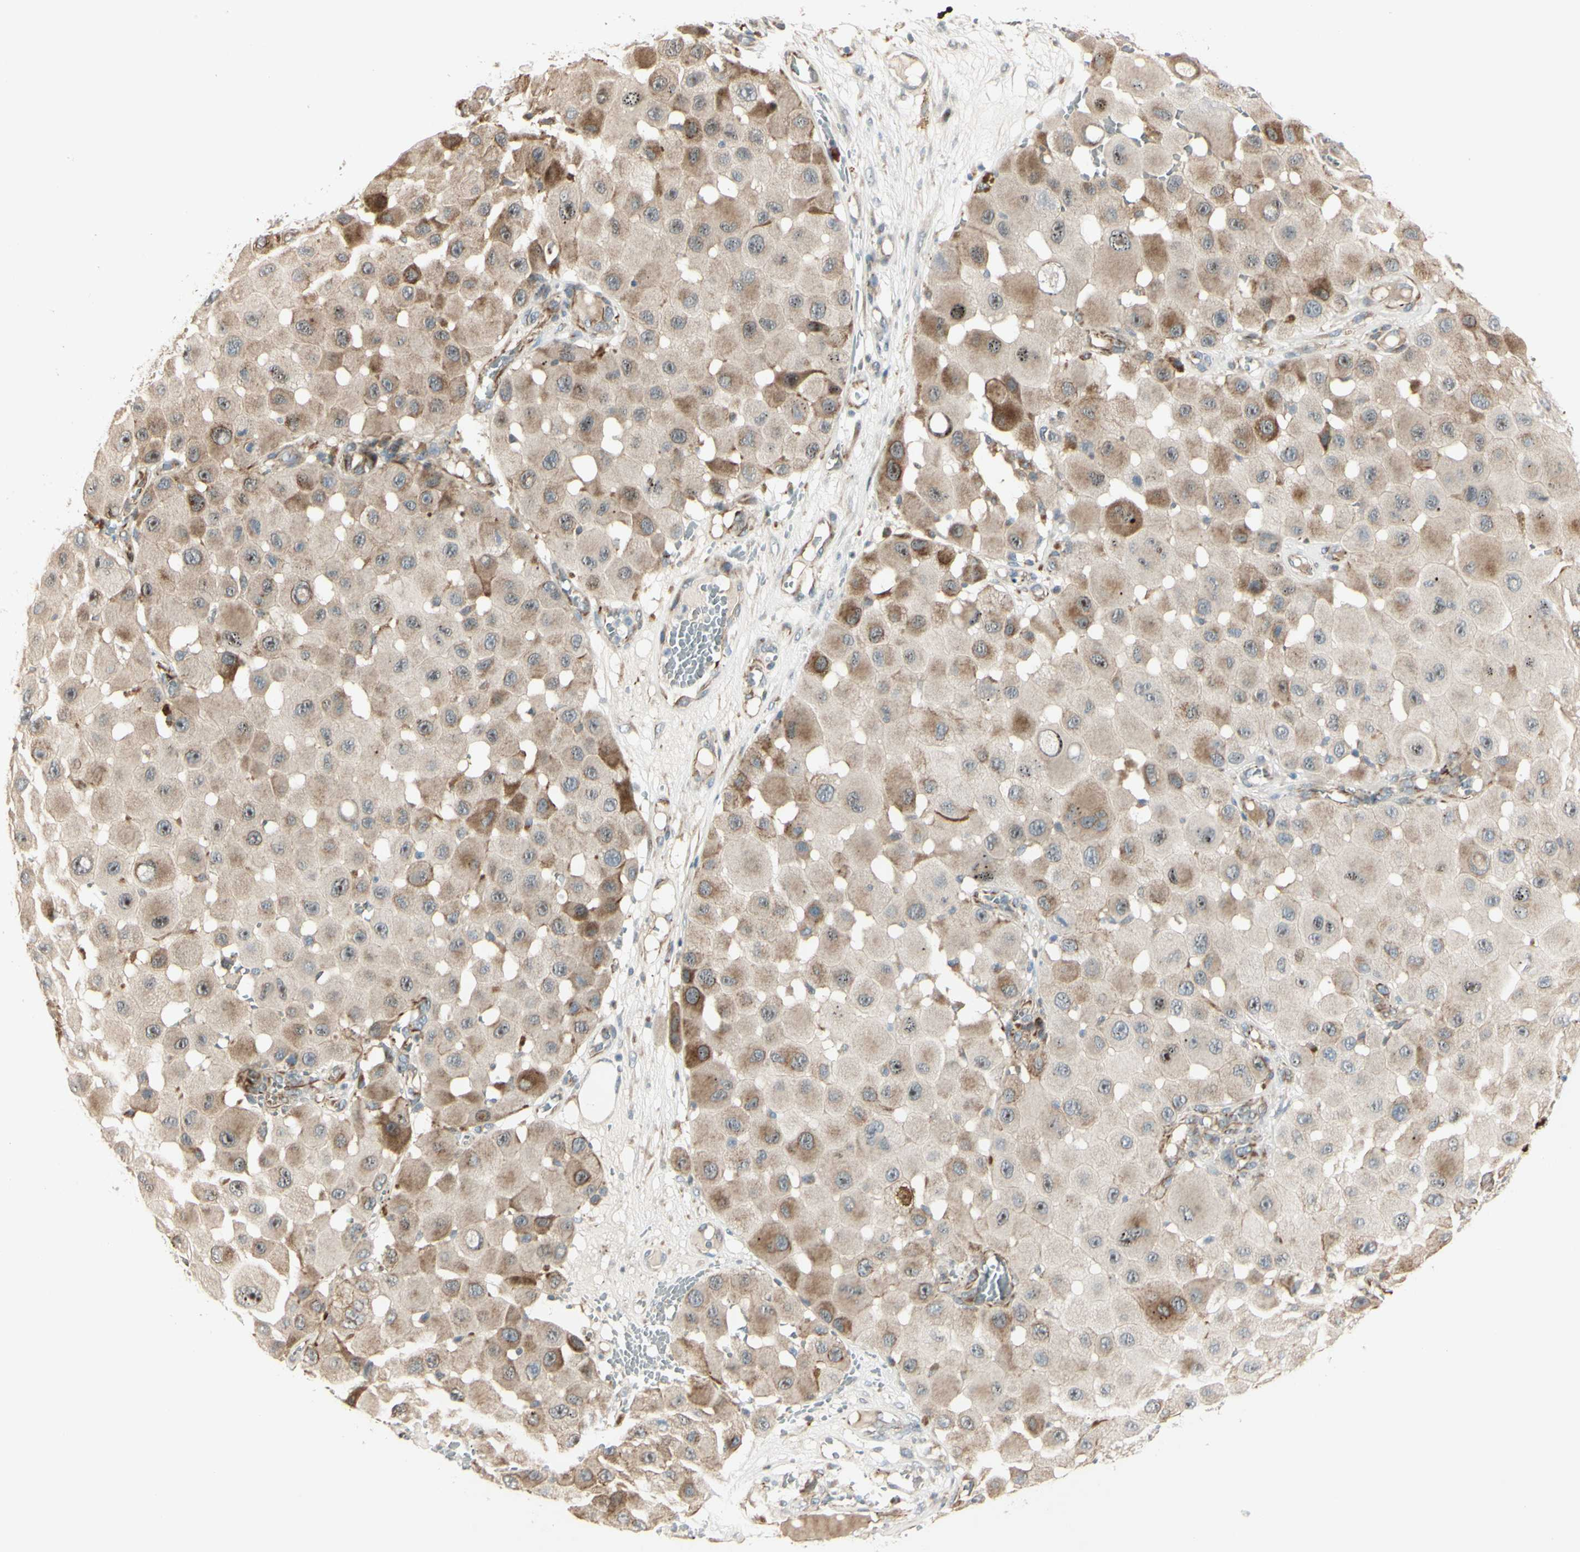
{"staining": {"intensity": "weak", "quantity": ">75%", "location": "cytoplasmic/membranous,nuclear"}, "tissue": "melanoma", "cell_type": "Tumor cells", "image_type": "cancer", "snomed": [{"axis": "morphology", "description": "Malignant melanoma, NOS"}, {"axis": "topography", "description": "Skin"}], "caption": "Immunohistochemical staining of human malignant melanoma exhibits weak cytoplasmic/membranous and nuclear protein expression in about >75% of tumor cells. (DAB = brown stain, brightfield microscopy at high magnification).", "gene": "NDFIP1", "patient": {"sex": "female", "age": 81}}